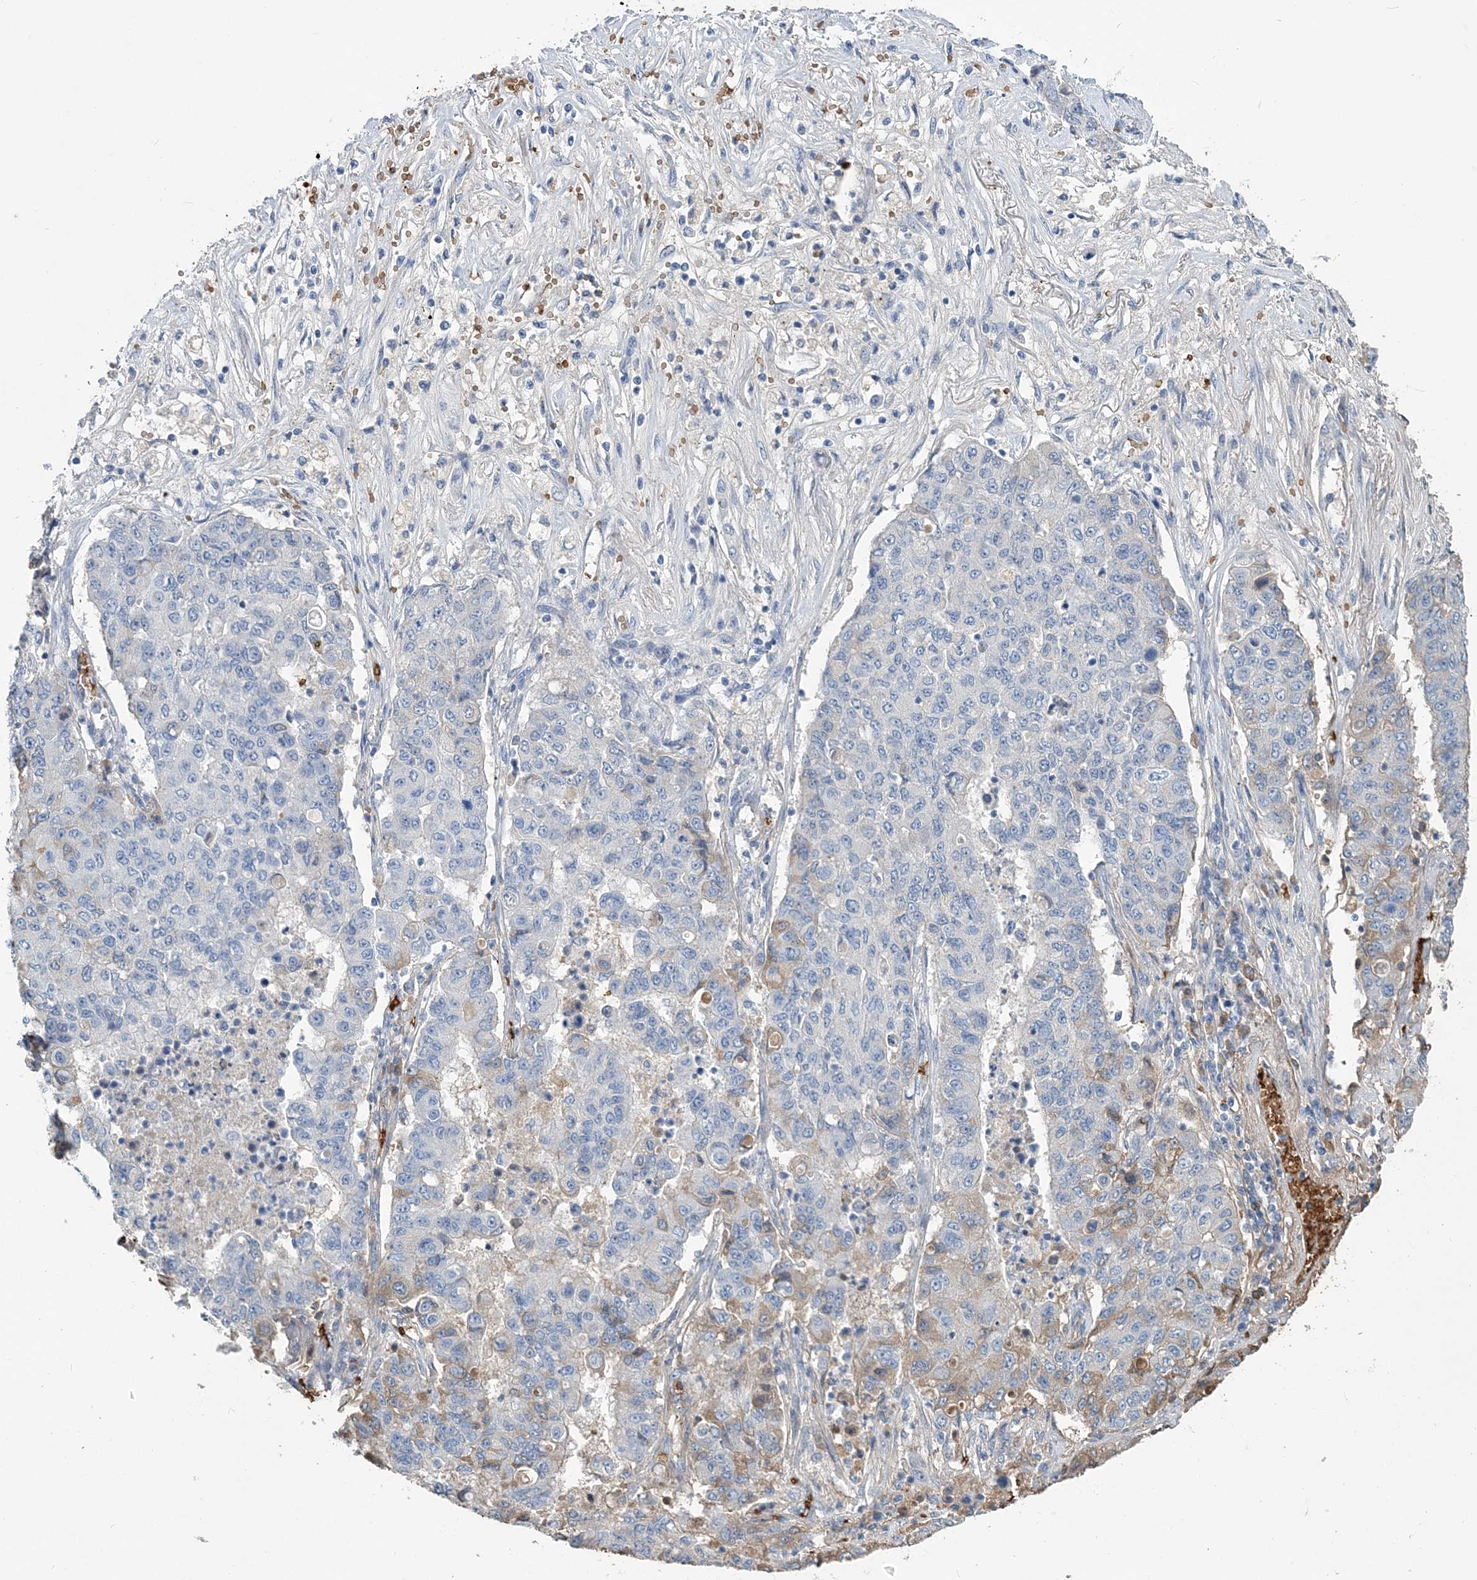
{"staining": {"intensity": "negative", "quantity": "none", "location": "none"}, "tissue": "lung cancer", "cell_type": "Tumor cells", "image_type": "cancer", "snomed": [{"axis": "morphology", "description": "Squamous cell carcinoma, NOS"}, {"axis": "topography", "description": "Lung"}], "caption": "DAB (3,3'-diaminobenzidine) immunohistochemical staining of lung squamous cell carcinoma demonstrates no significant expression in tumor cells.", "gene": "HBD", "patient": {"sex": "male", "age": 74}}